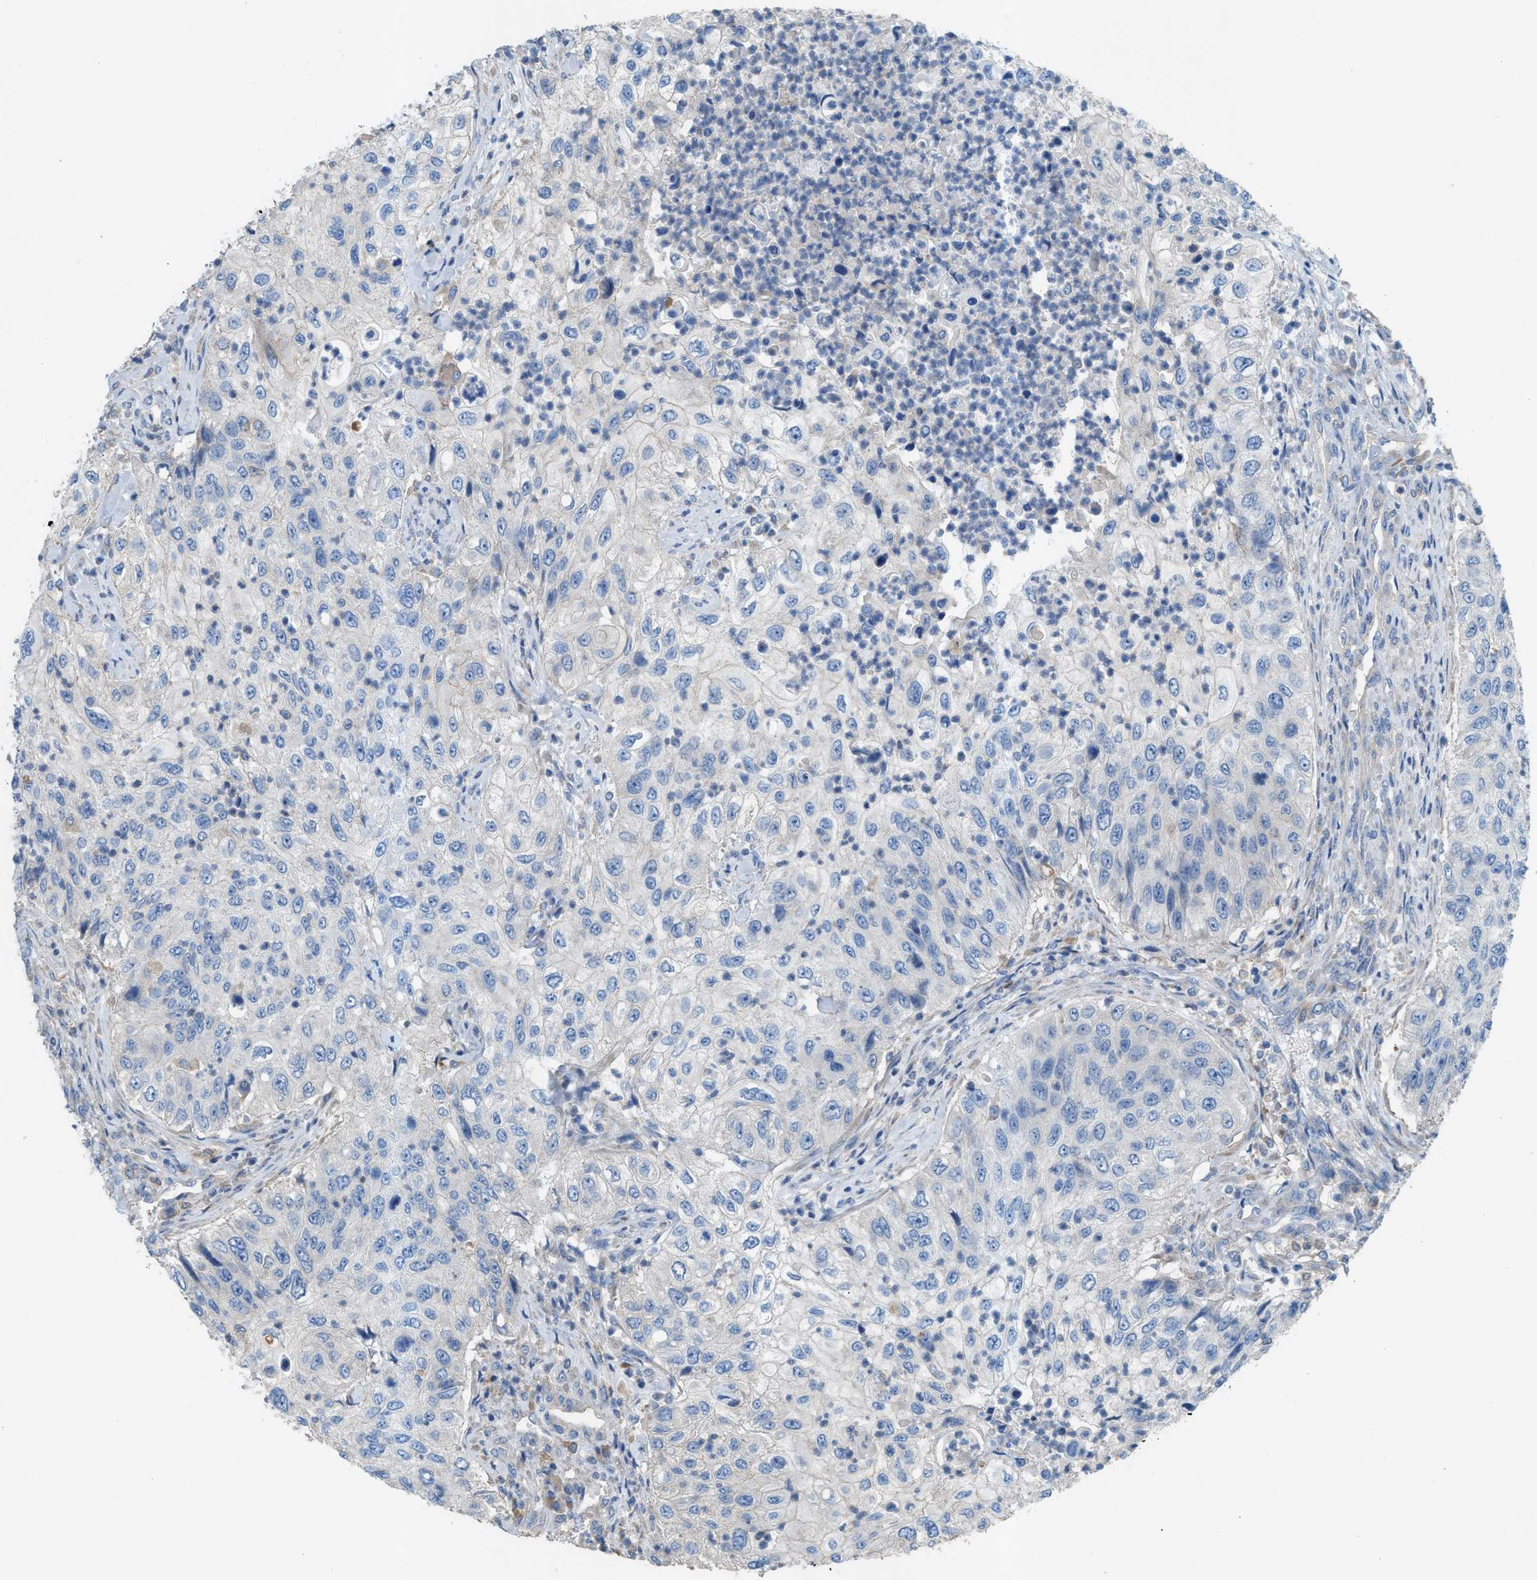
{"staining": {"intensity": "negative", "quantity": "none", "location": "none"}, "tissue": "urothelial cancer", "cell_type": "Tumor cells", "image_type": "cancer", "snomed": [{"axis": "morphology", "description": "Urothelial carcinoma, High grade"}, {"axis": "topography", "description": "Urinary bladder"}], "caption": "Immunohistochemistry (IHC) micrograph of neoplastic tissue: high-grade urothelial carcinoma stained with DAB (3,3'-diaminobenzidine) demonstrates no significant protein positivity in tumor cells. The staining was performed using DAB to visualize the protein expression in brown, while the nuclei were stained in blue with hematoxylin (Magnification: 20x).", "gene": "AOAH", "patient": {"sex": "female", "age": 60}}